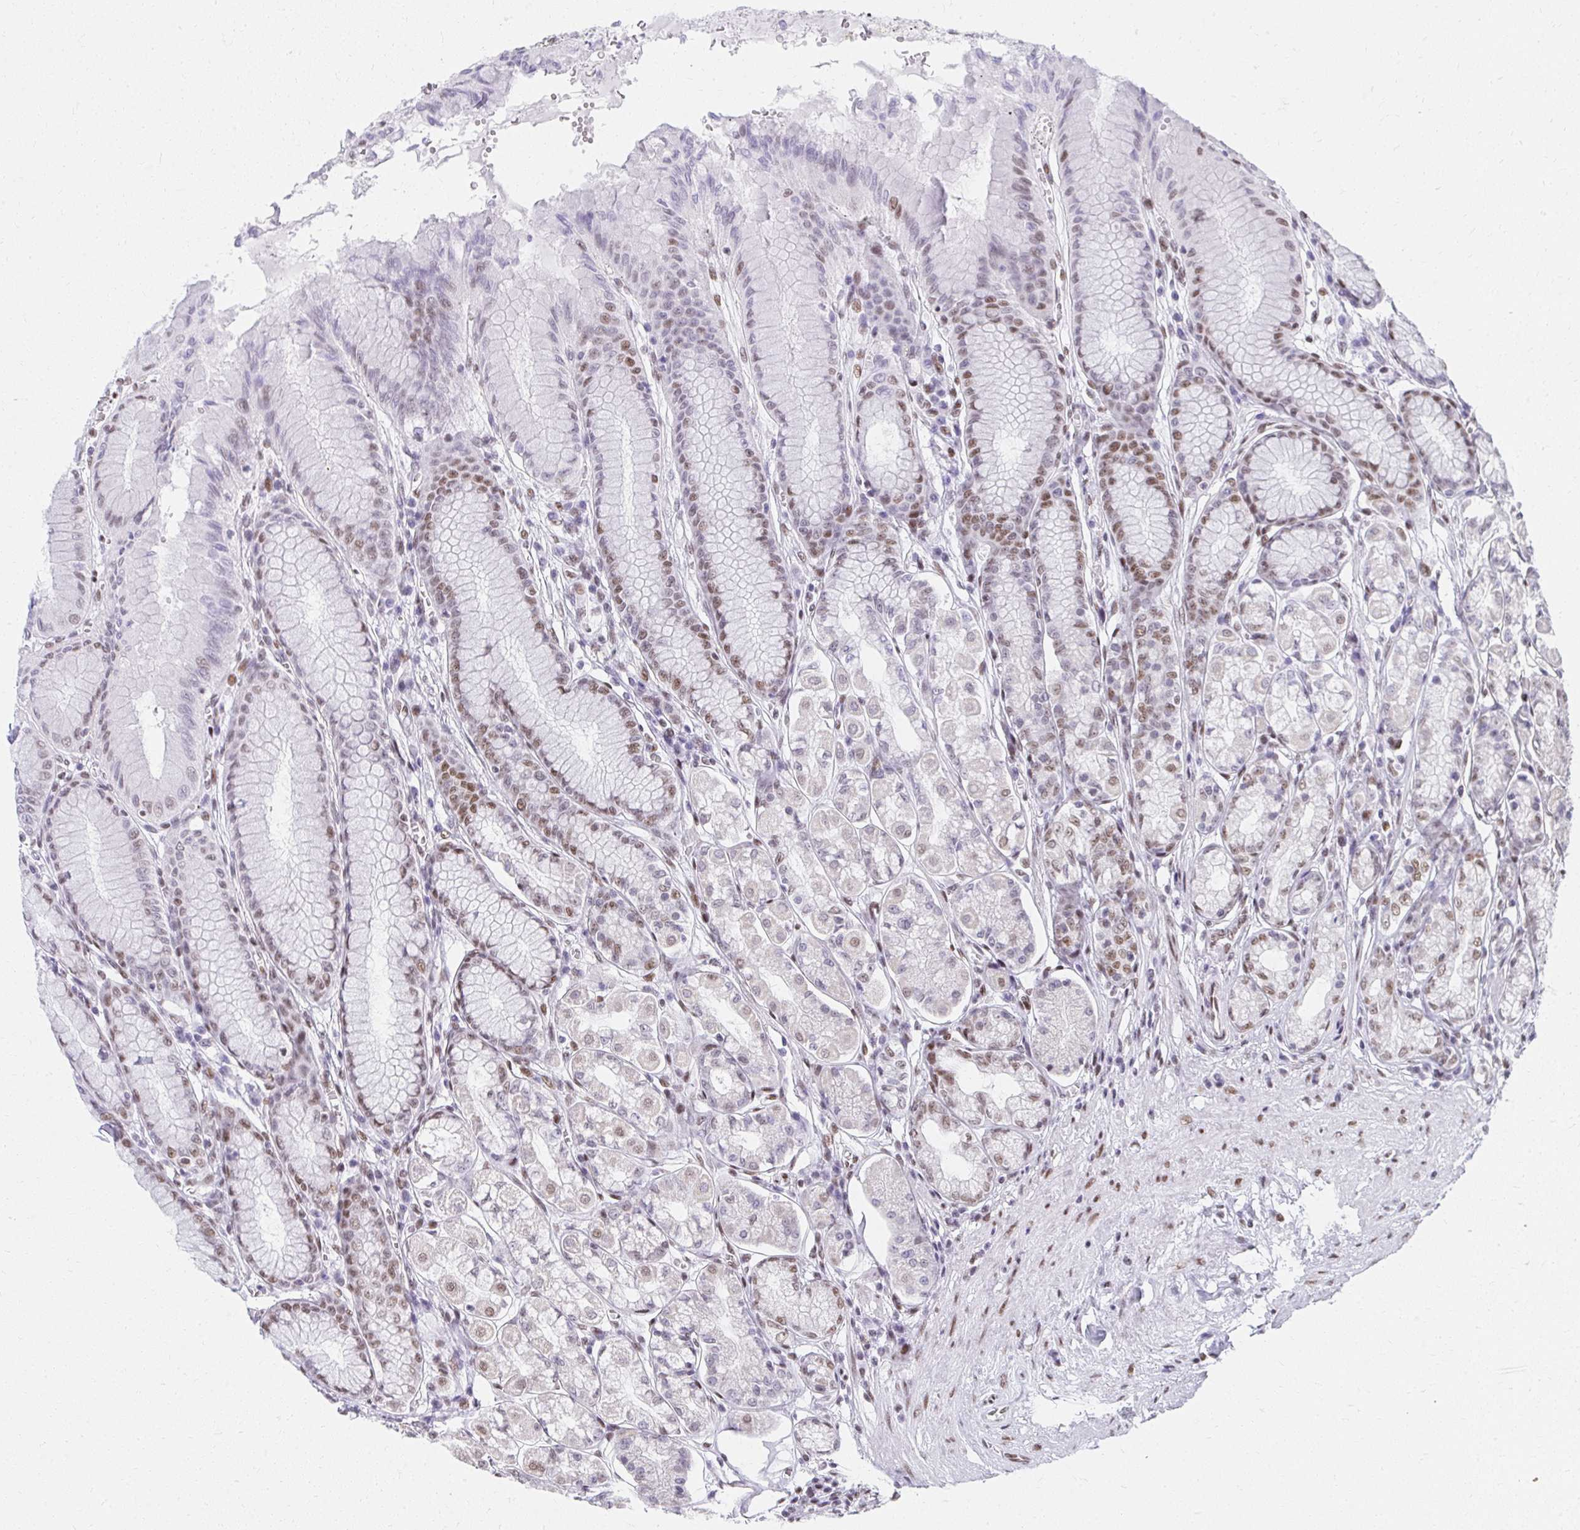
{"staining": {"intensity": "moderate", "quantity": "25%-75%", "location": "nuclear"}, "tissue": "stomach", "cell_type": "Glandular cells", "image_type": "normal", "snomed": [{"axis": "morphology", "description": "Normal tissue, NOS"}, {"axis": "topography", "description": "Stomach"}, {"axis": "topography", "description": "Stomach, lower"}], "caption": "High-power microscopy captured an IHC photomicrograph of unremarkable stomach, revealing moderate nuclear expression in about 25%-75% of glandular cells.", "gene": "CREBBP", "patient": {"sex": "male", "age": 76}}